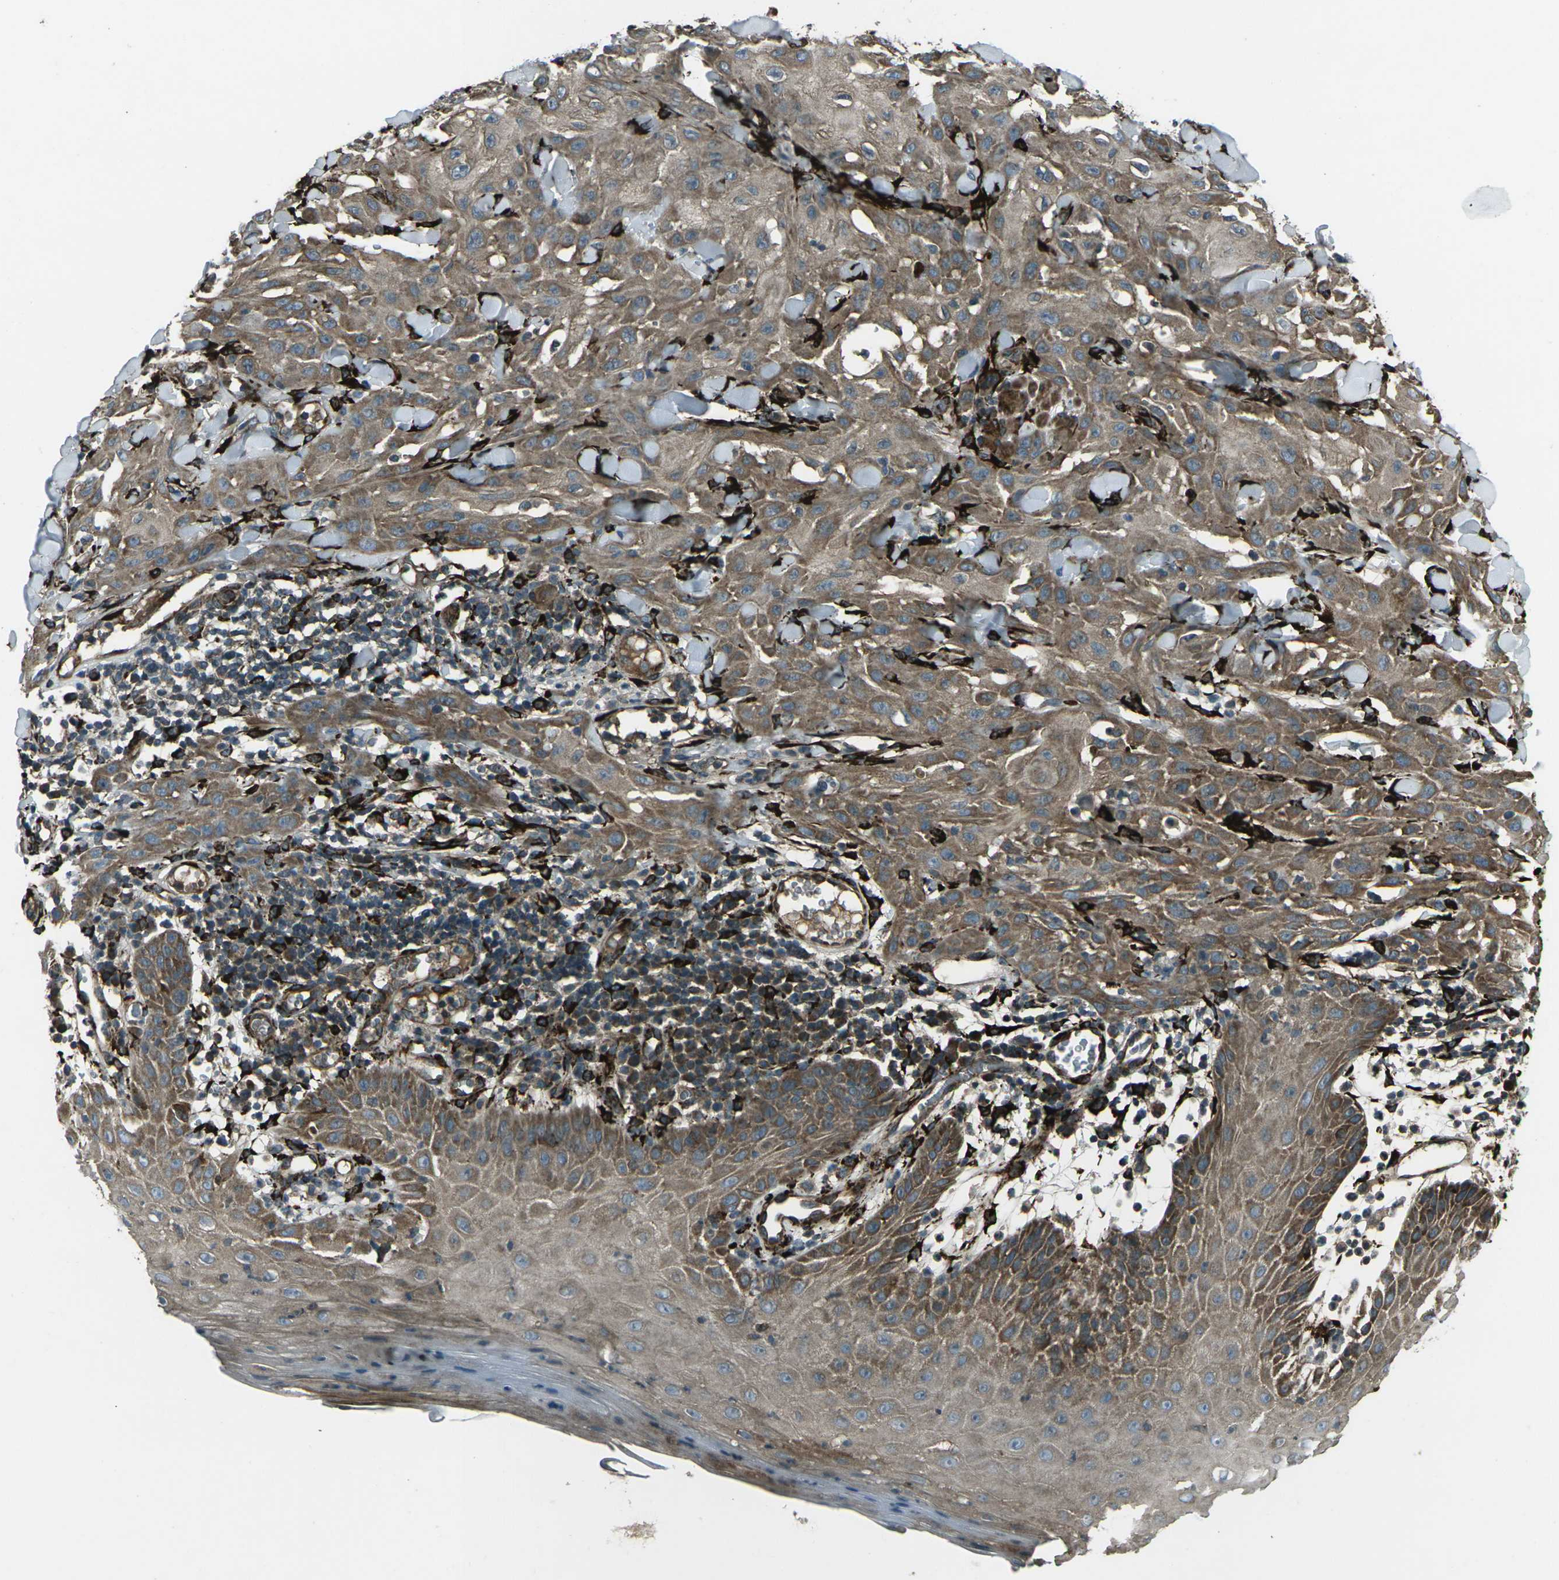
{"staining": {"intensity": "moderate", "quantity": ">75%", "location": "cytoplasmic/membranous"}, "tissue": "skin cancer", "cell_type": "Tumor cells", "image_type": "cancer", "snomed": [{"axis": "morphology", "description": "Squamous cell carcinoma, NOS"}, {"axis": "topography", "description": "Skin"}], "caption": "Tumor cells demonstrate medium levels of moderate cytoplasmic/membranous expression in approximately >75% of cells in human skin cancer.", "gene": "LSMEM1", "patient": {"sex": "male", "age": 24}}